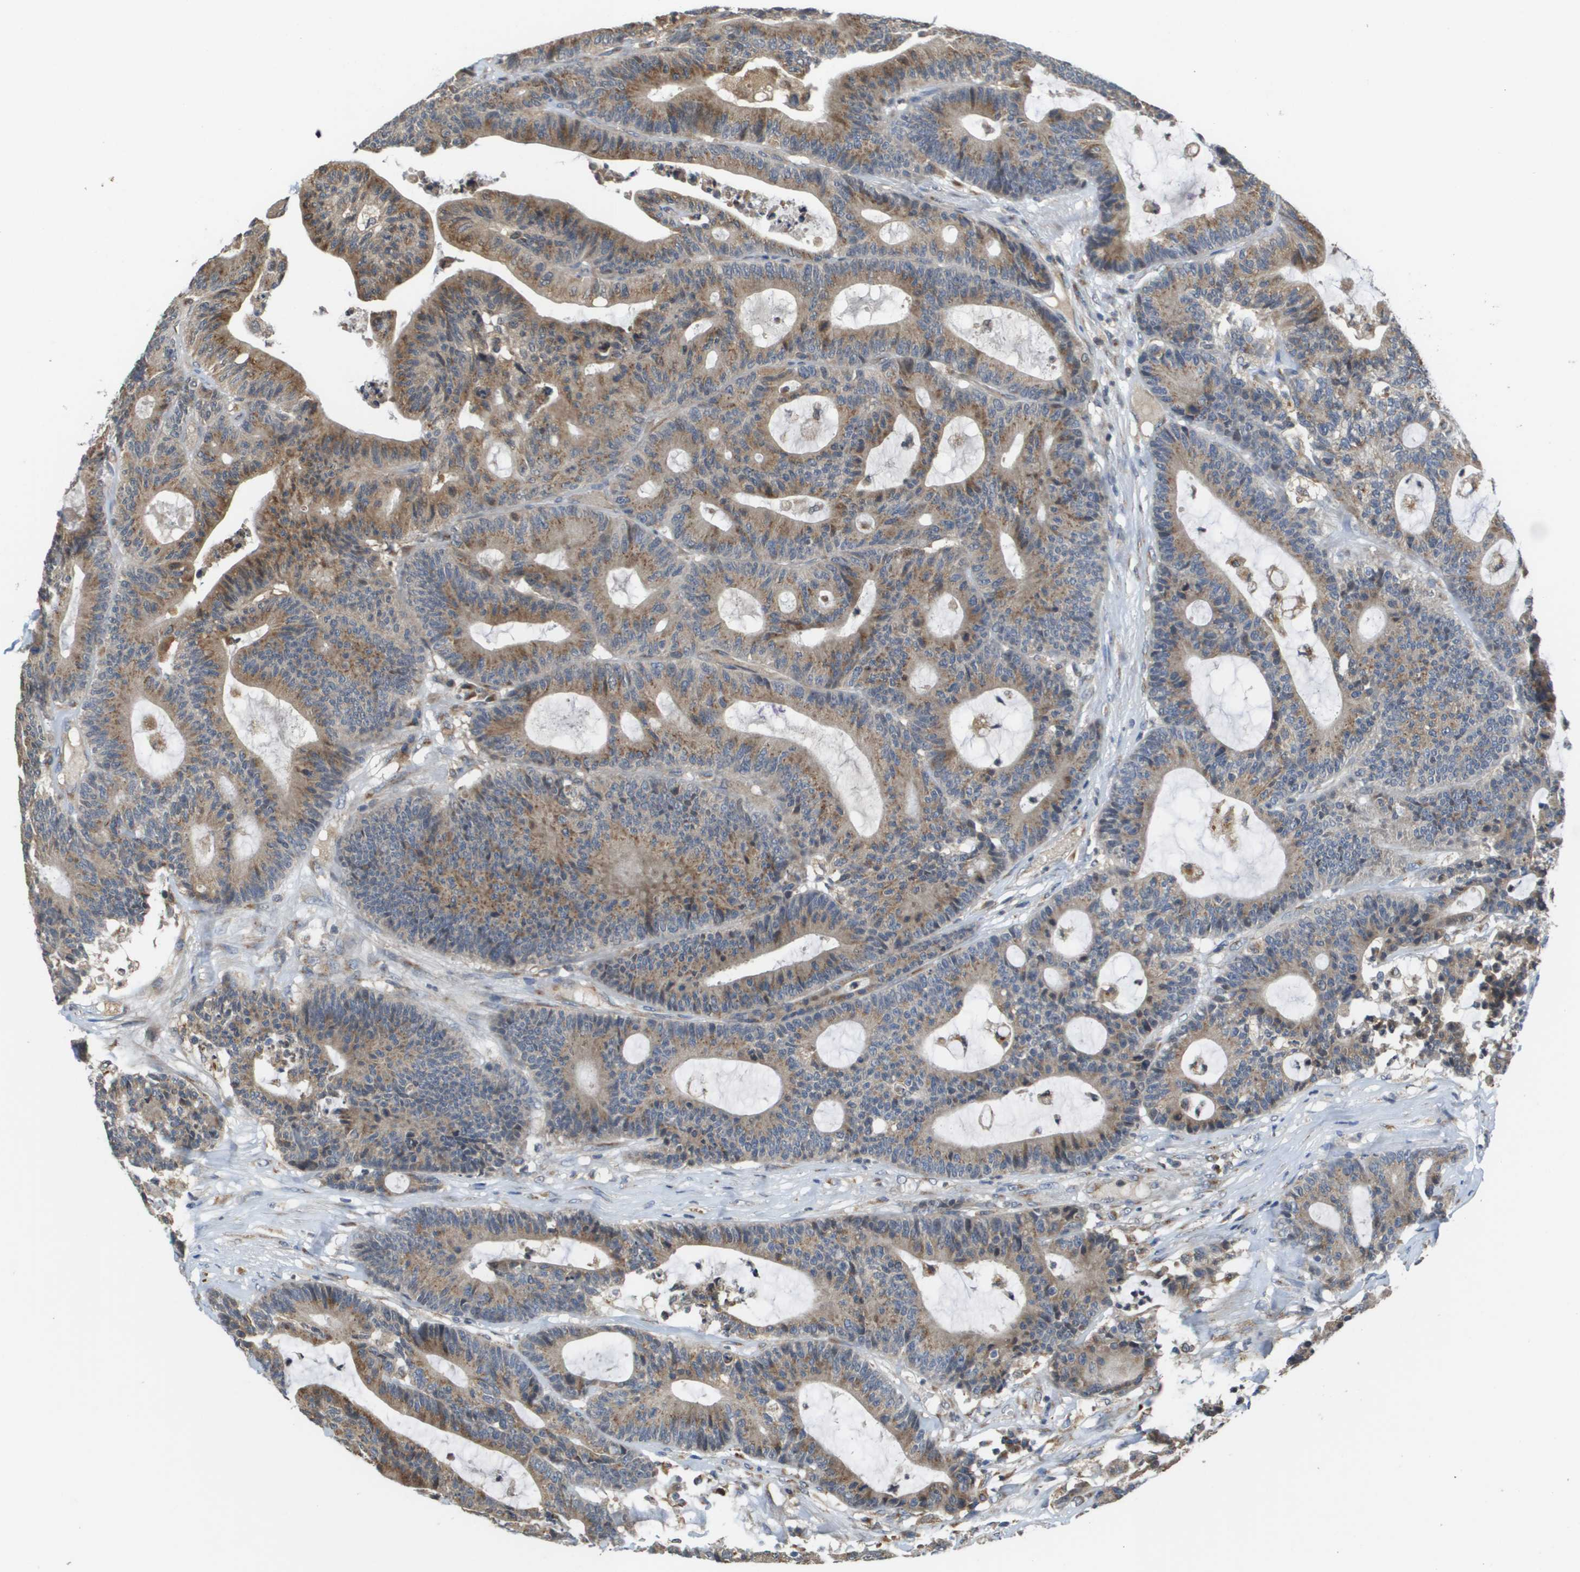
{"staining": {"intensity": "moderate", "quantity": ">75%", "location": "cytoplasmic/membranous"}, "tissue": "colorectal cancer", "cell_type": "Tumor cells", "image_type": "cancer", "snomed": [{"axis": "morphology", "description": "Adenocarcinoma, NOS"}, {"axis": "topography", "description": "Colon"}], "caption": "Immunohistochemical staining of human colorectal cancer (adenocarcinoma) reveals medium levels of moderate cytoplasmic/membranous protein positivity in approximately >75% of tumor cells.", "gene": "PCK1", "patient": {"sex": "female", "age": 84}}